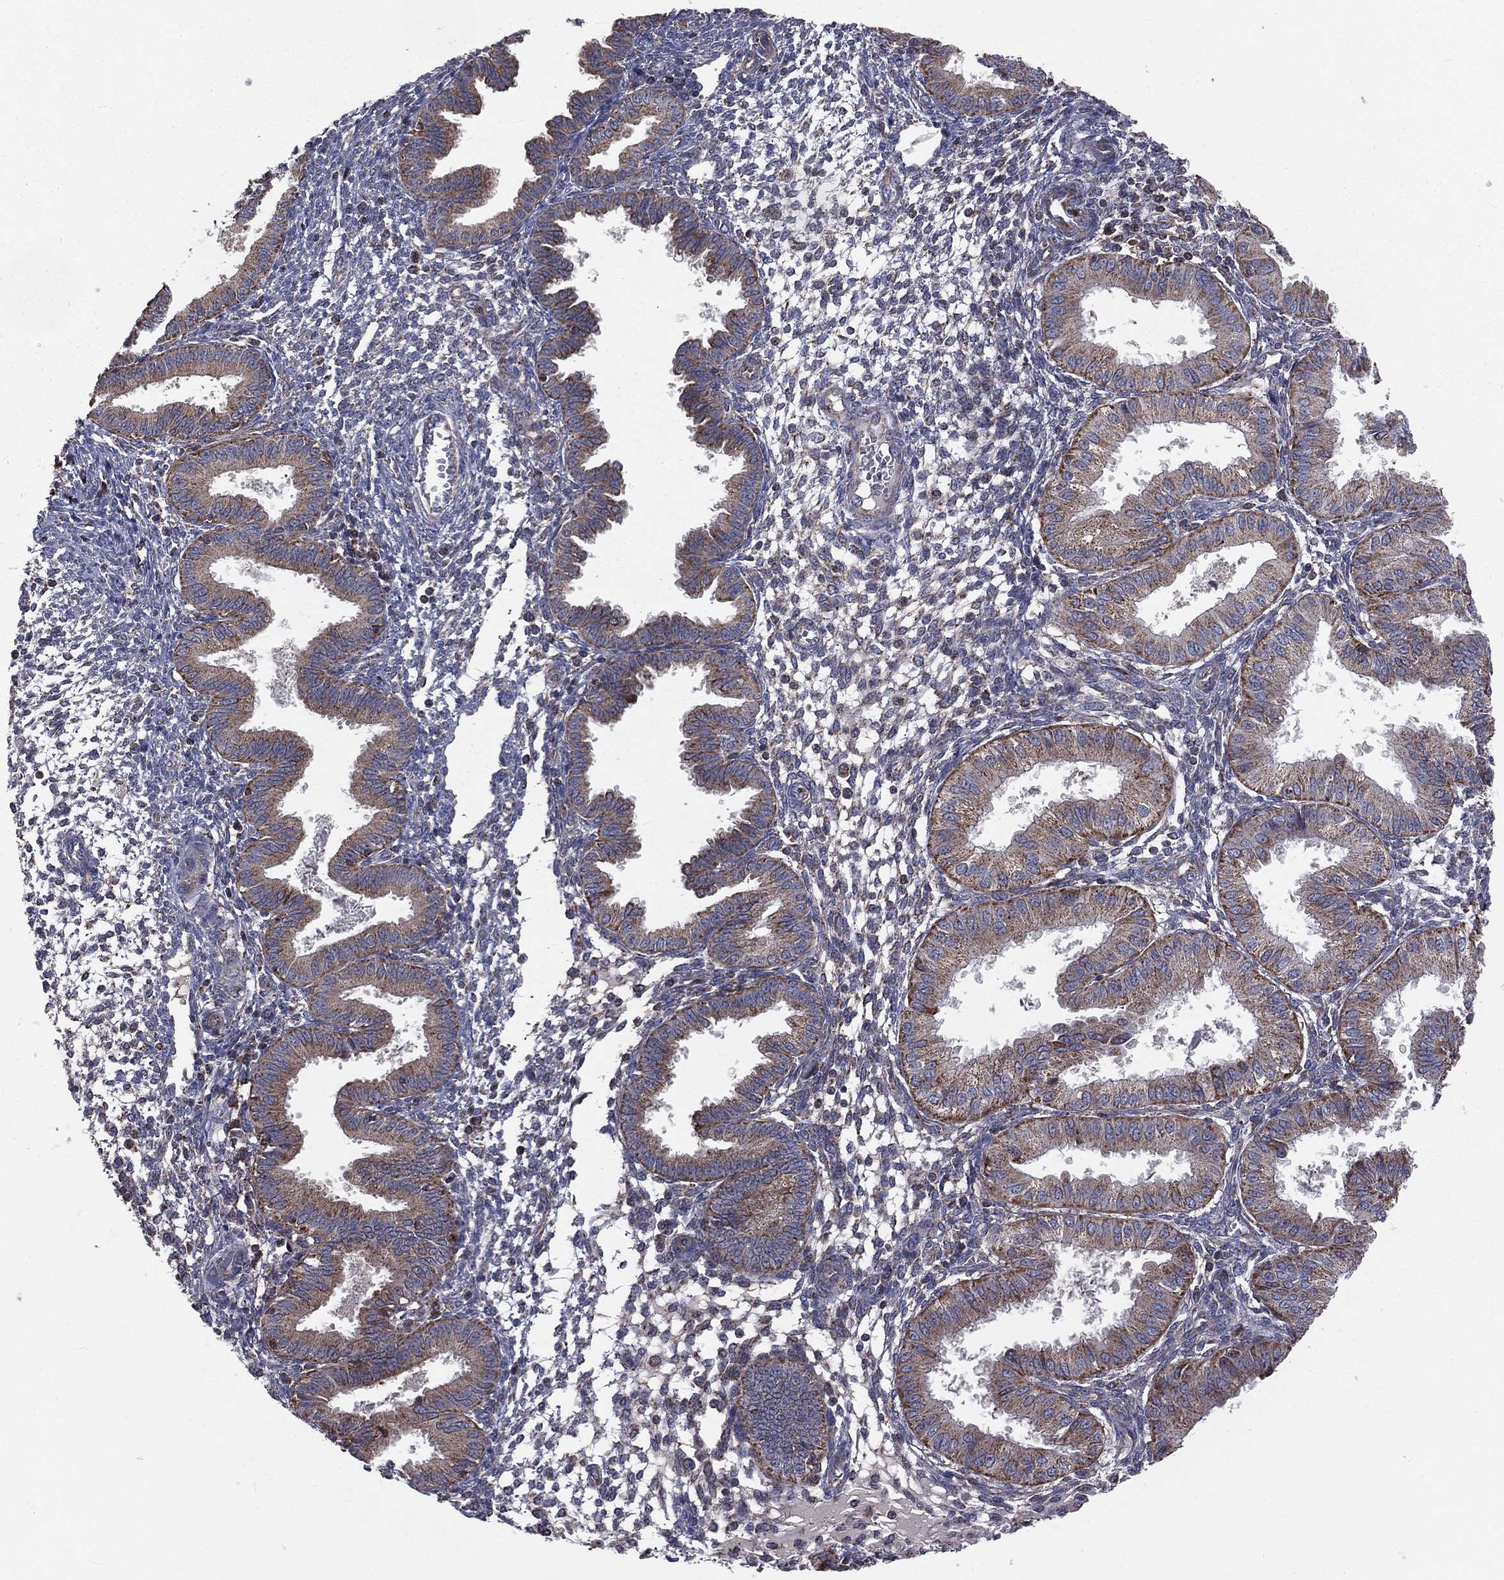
{"staining": {"intensity": "negative", "quantity": "none", "location": "none"}, "tissue": "endometrium", "cell_type": "Cells in endometrial stroma", "image_type": "normal", "snomed": [{"axis": "morphology", "description": "Normal tissue, NOS"}, {"axis": "topography", "description": "Endometrium"}], "caption": "Benign endometrium was stained to show a protein in brown. There is no significant staining in cells in endometrial stroma. Nuclei are stained in blue.", "gene": "GPD1", "patient": {"sex": "female", "age": 43}}